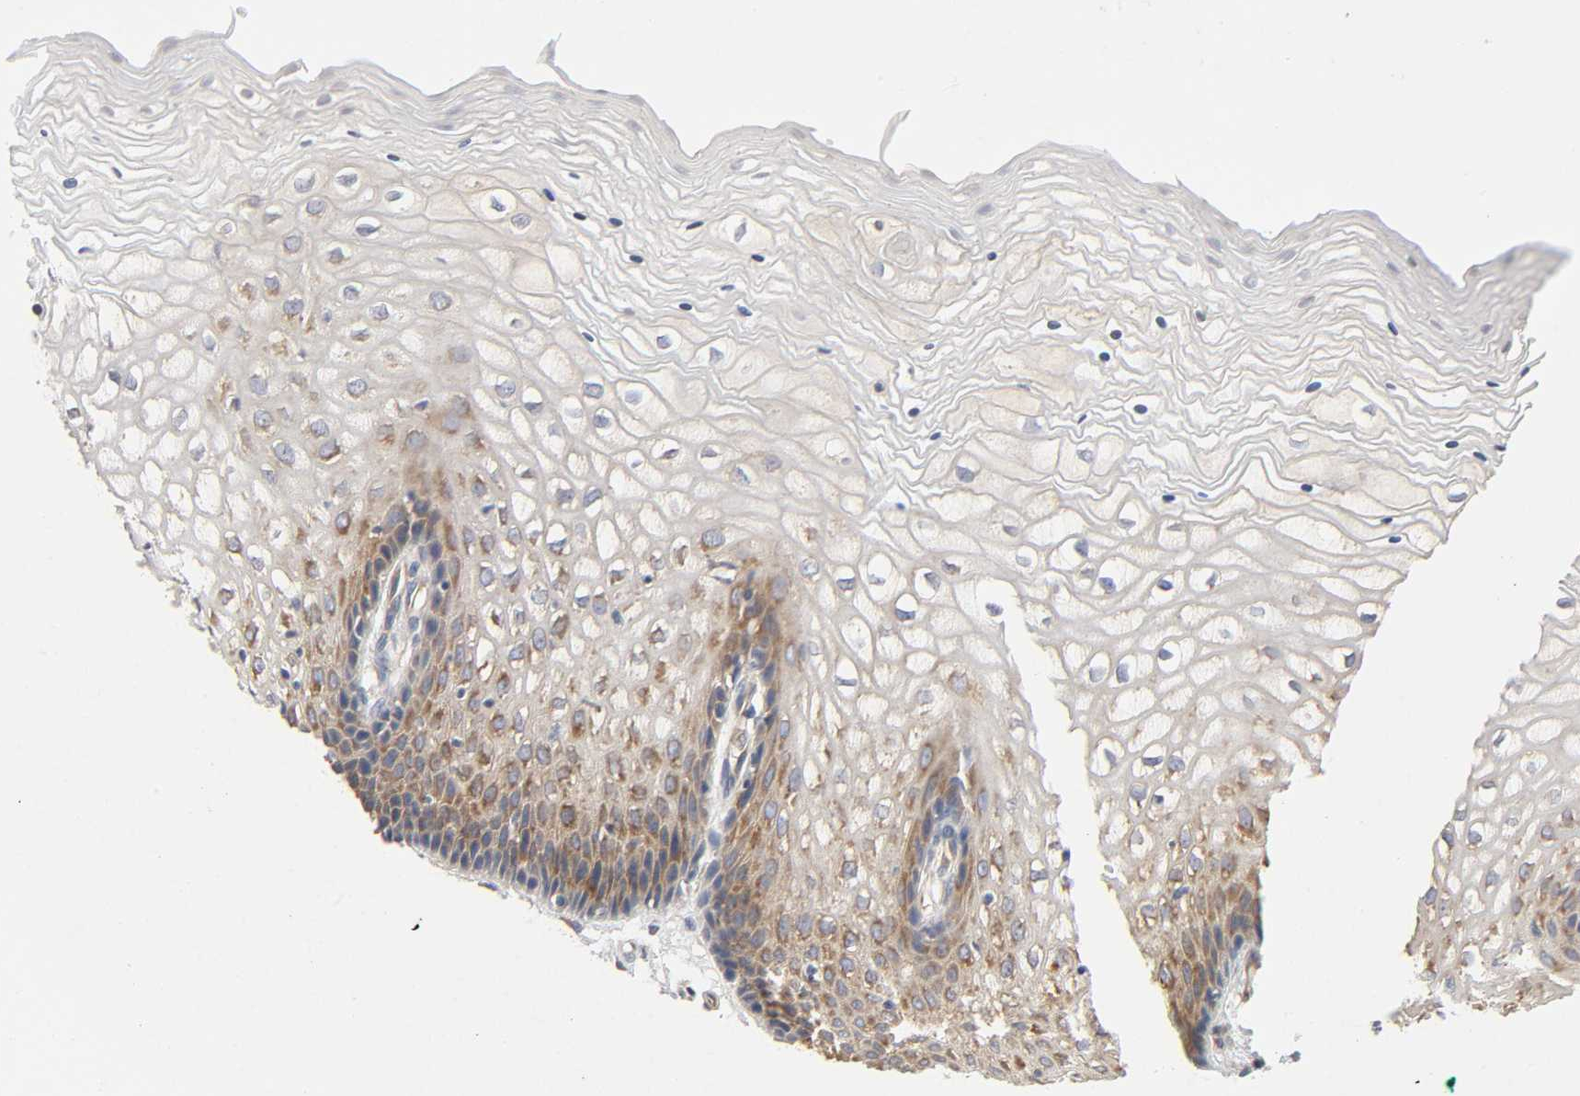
{"staining": {"intensity": "moderate", "quantity": "25%-75%", "location": "cytoplasmic/membranous"}, "tissue": "vagina", "cell_type": "Squamous epithelial cells", "image_type": "normal", "snomed": [{"axis": "morphology", "description": "Normal tissue, NOS"}, {"axis": "topography", "description": "Vagina"}], "caption": "Moderate cytoplasmic/membranous expression for a protein is appreciated in about 25%-75% of squamous epithelial cells of unremarkable vagina using immunohistochemistry (IHC).", "gene": "IQCJ", "patient": {"sex": "female", "age": 34}}